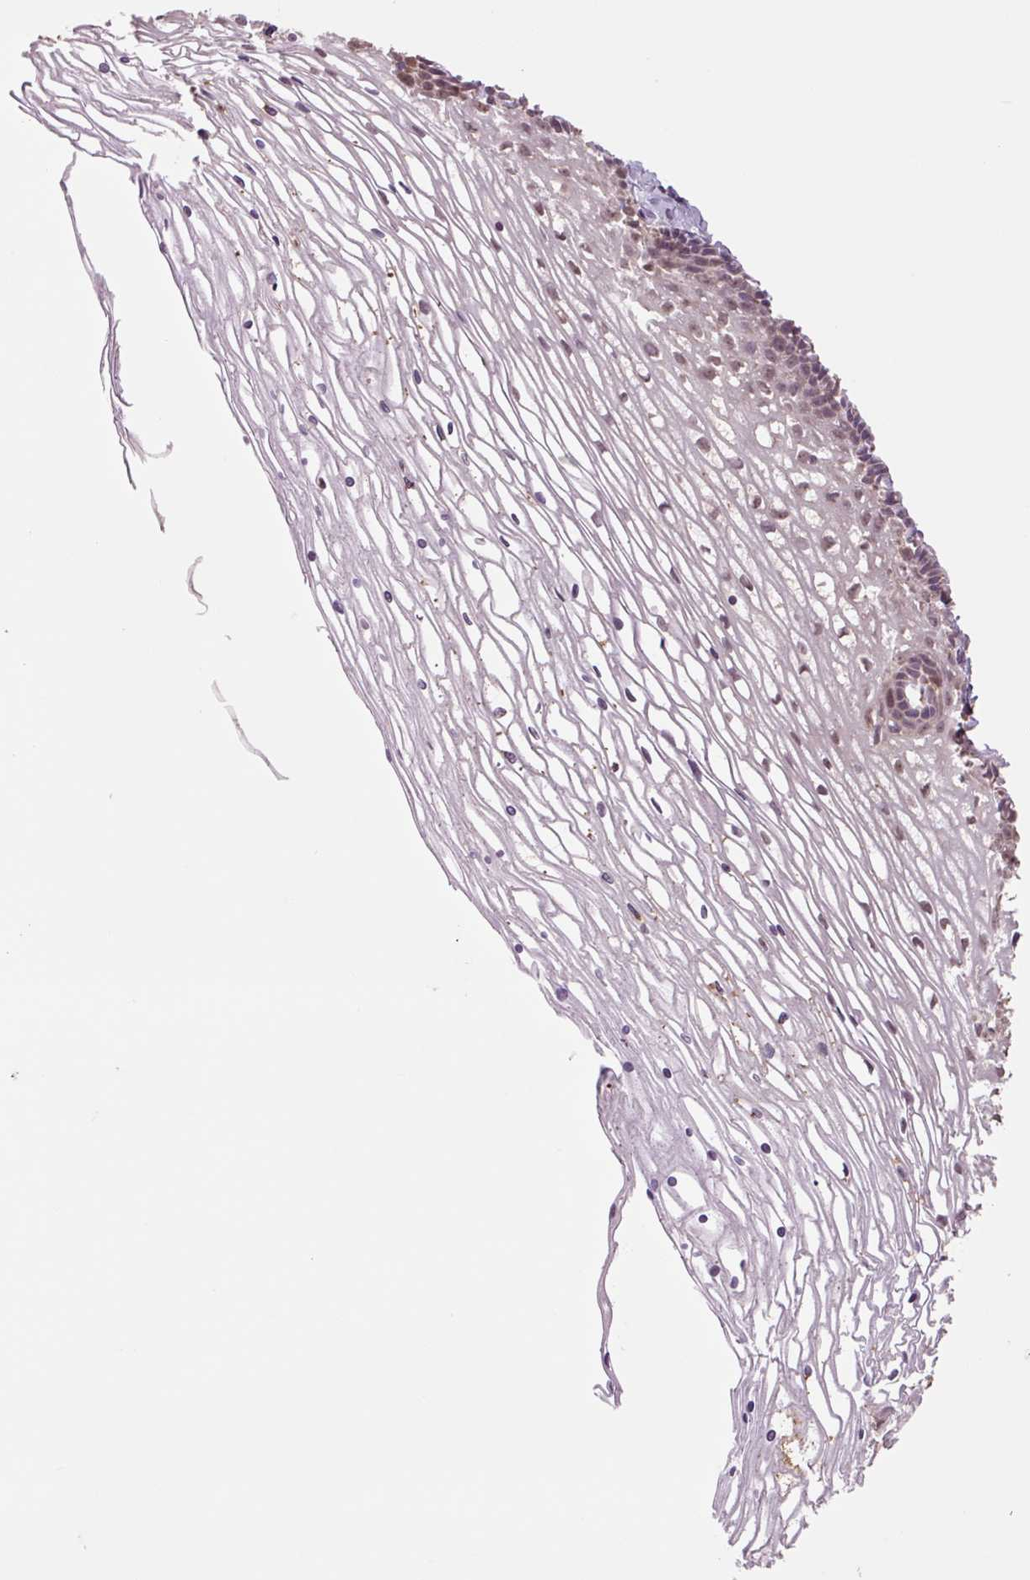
{"staining": {"intensity": "moderate", "quantity": "25%-75%", "location": "cytoplasmic/membranous"}, "tissue": "cervix", "cell_type": "Glandular cells", "image_type": "normal", "snomed": [{"axis": "morphology", "description": "Normal tissue, NOS"}, {"axis": "topography", "description": "Cervix"}], "caption": "The immunohistochemical stain highlights moderate cytoplasmic/membranous positivity in glandular cells of benign cervix.", "gene": "TMEM160", "patient": {"sex": "female", "age": 36}}